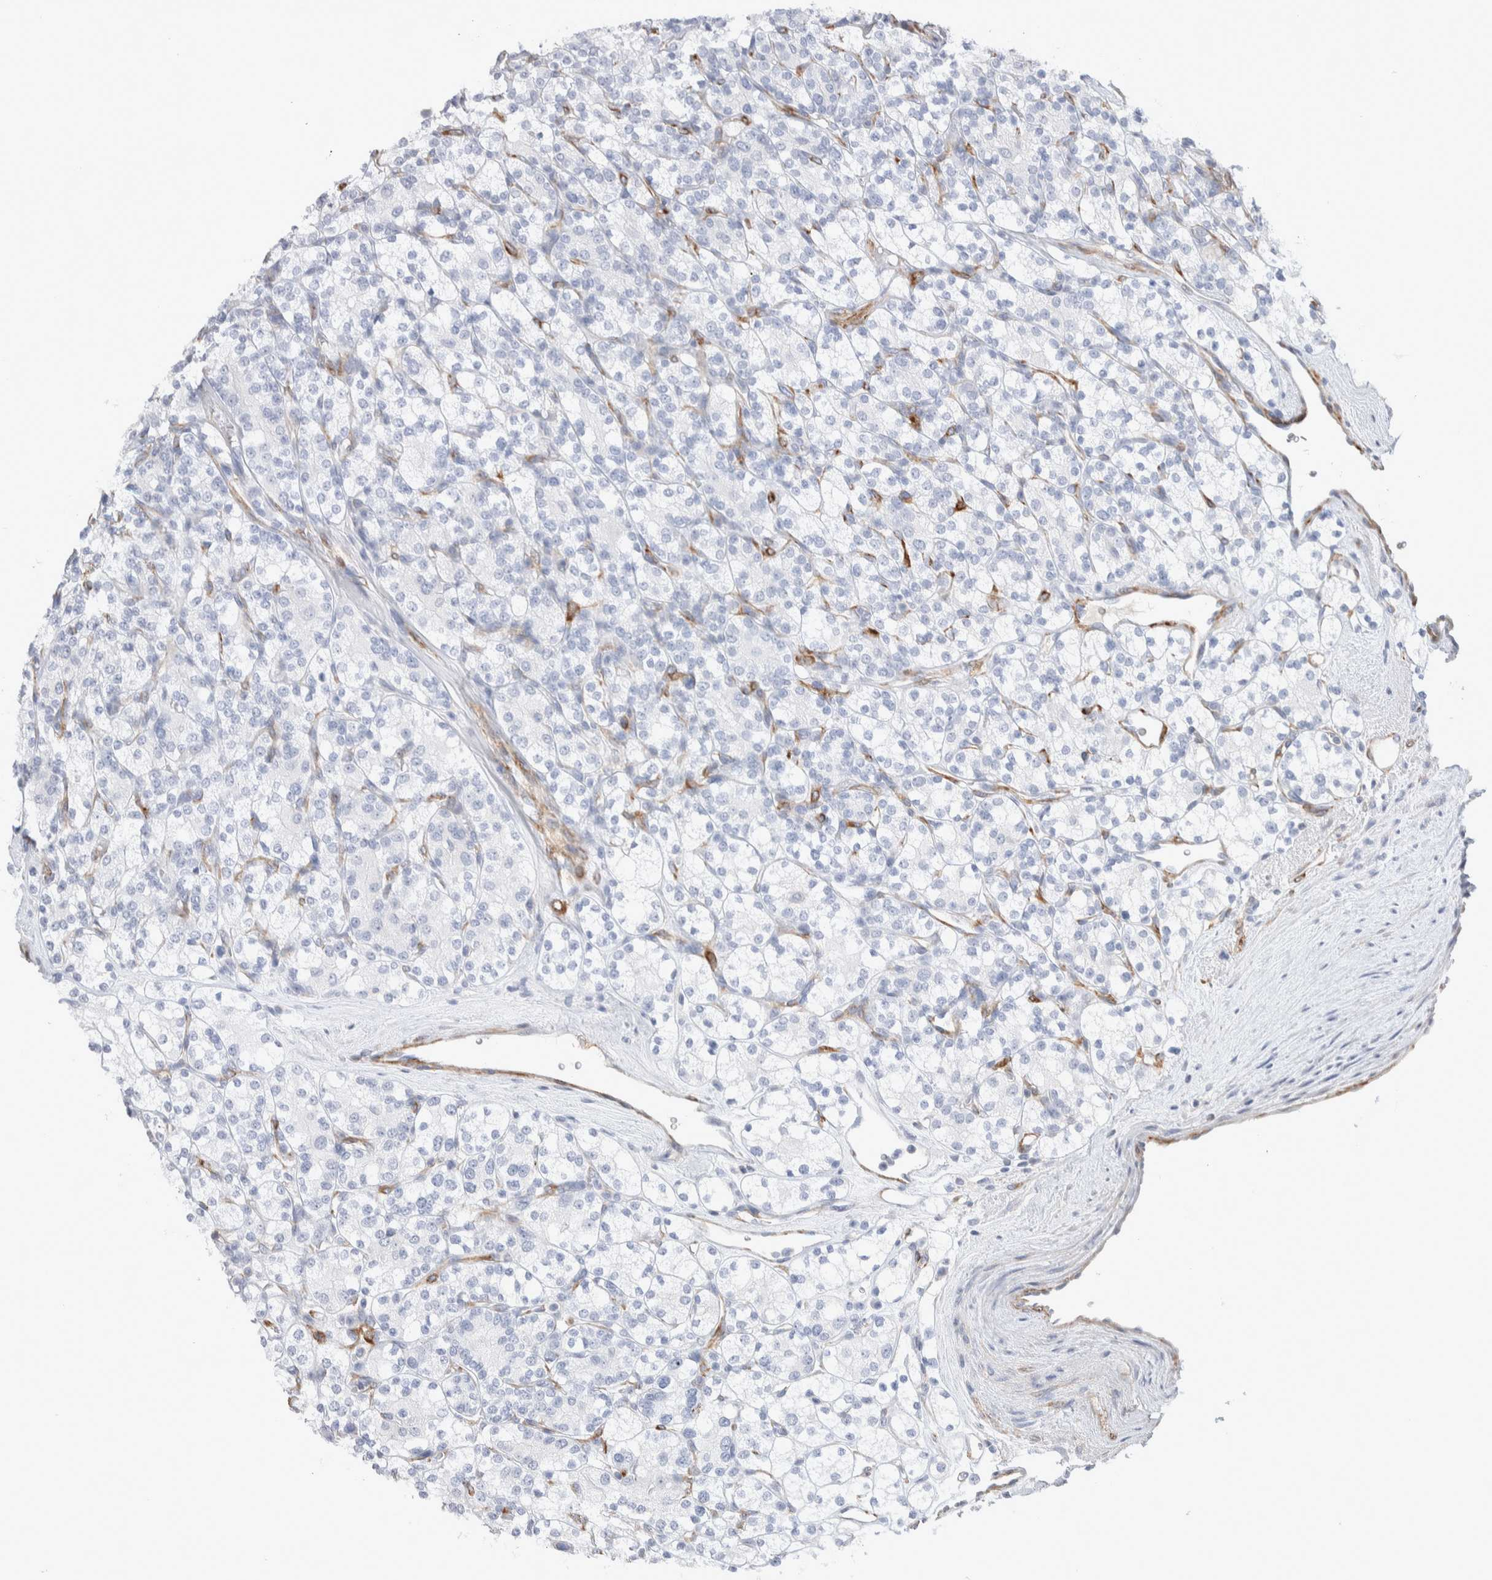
{"staining": {"intensity": "negative", "quantity": "none", "location": "none"}, "tissue": "renal cancer", "cell_type": "Tumor cells", "image_type": "cancer", "snomed": [{"axis": "morphology", "description": "Adenocarcinoma, NOS"}, {"axis": "topography", "description": "Kidney"}], "caption": "An immunohistochemistry photomicrograph of adenocarcinoma (renal) is shown. There is no staining in tumor cells of adenocarcinoma (renal).", "gene": "SEPTIN4", "patient": {"sex": "male", "age": 77}}